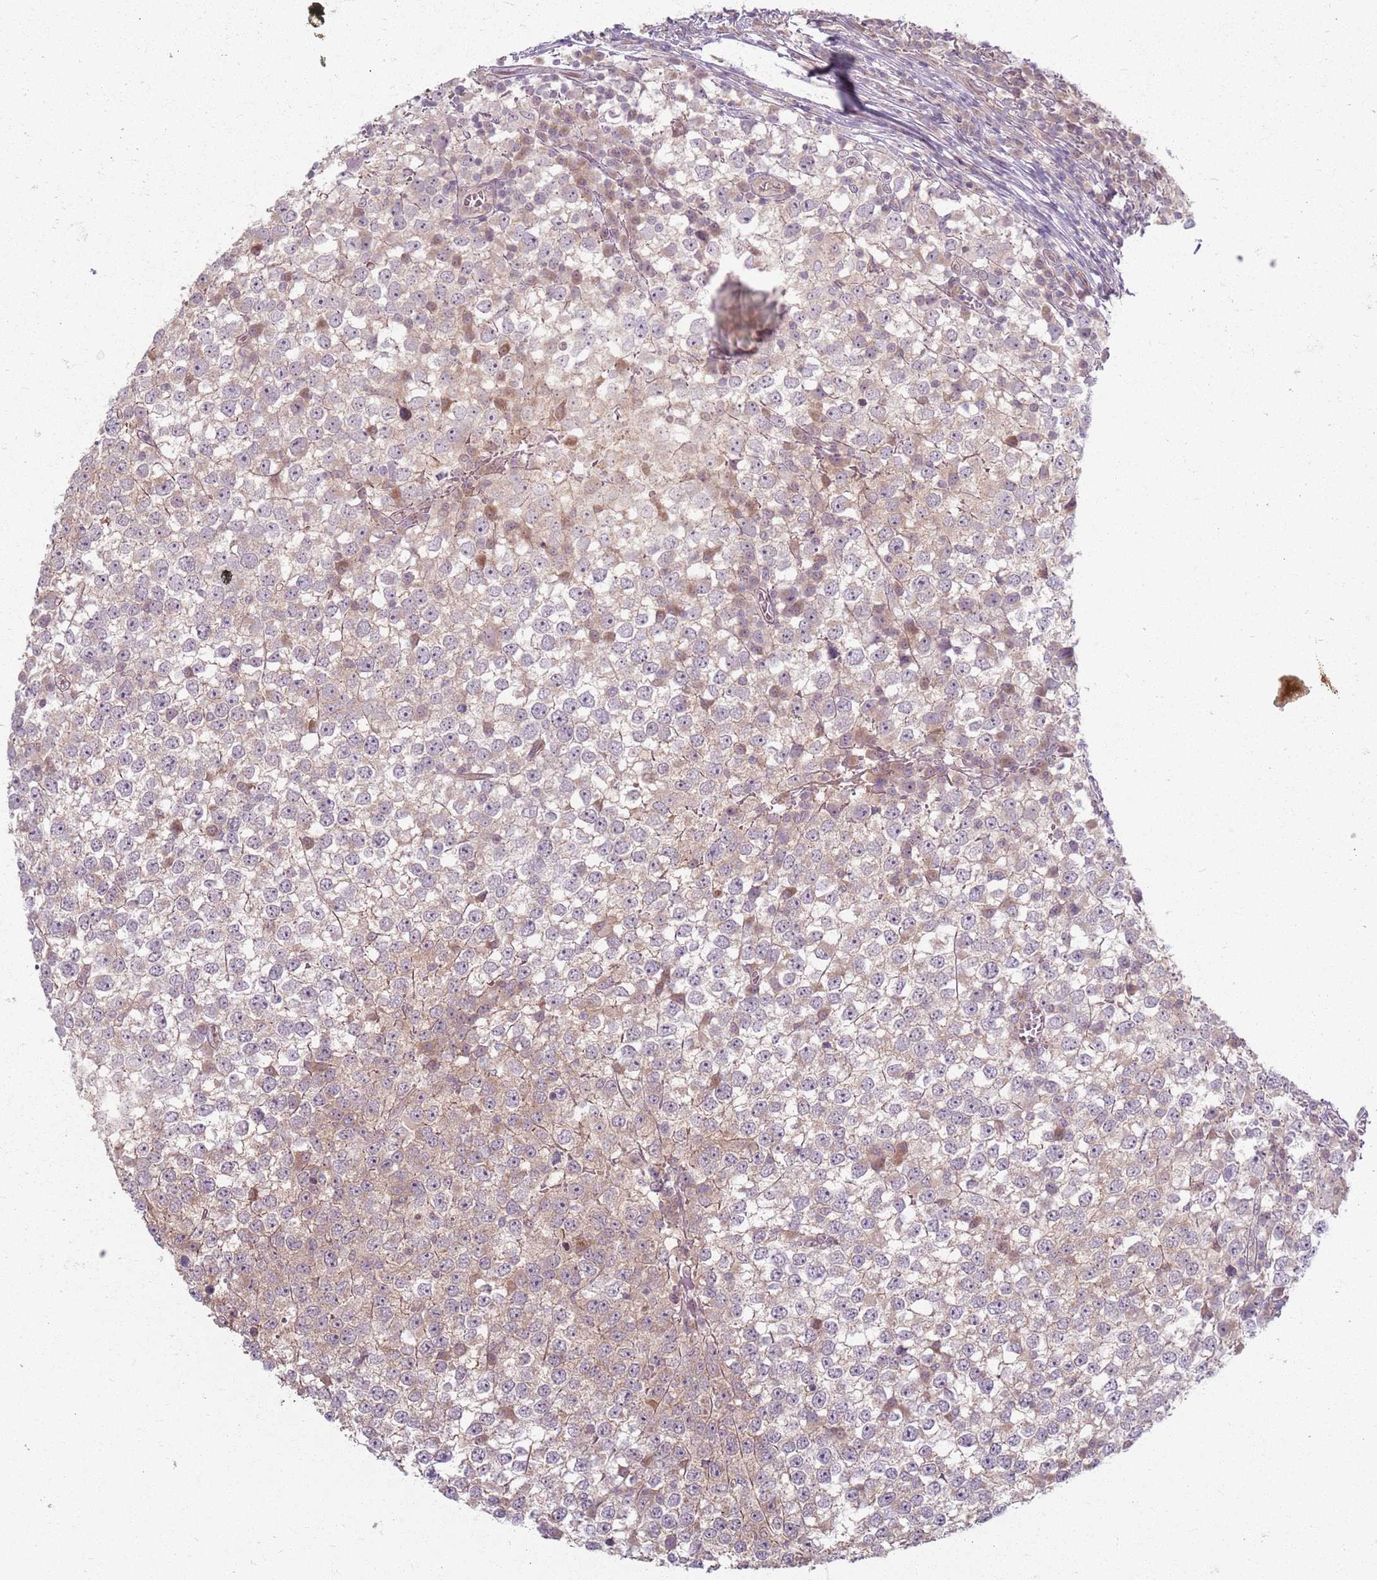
{"staining": {"intensity": "weak", "quantity": "<25%", "location": "cytoplasmic/membranous"}, "tissue": "testis cancer", "cell_type": "Tumor cells", "image_type": "cancer", "snomed": [{"axis": "morphology", "description": "Seminoma, NOS"}, {"axis": "topography", "description": "Testis"}], "caption": "Immunohistochemistry of human testis seminoma reveals no staining in tumor cells.", "gene": "ZDHHC2", "patient": {"sex": "male", "age": 65}}